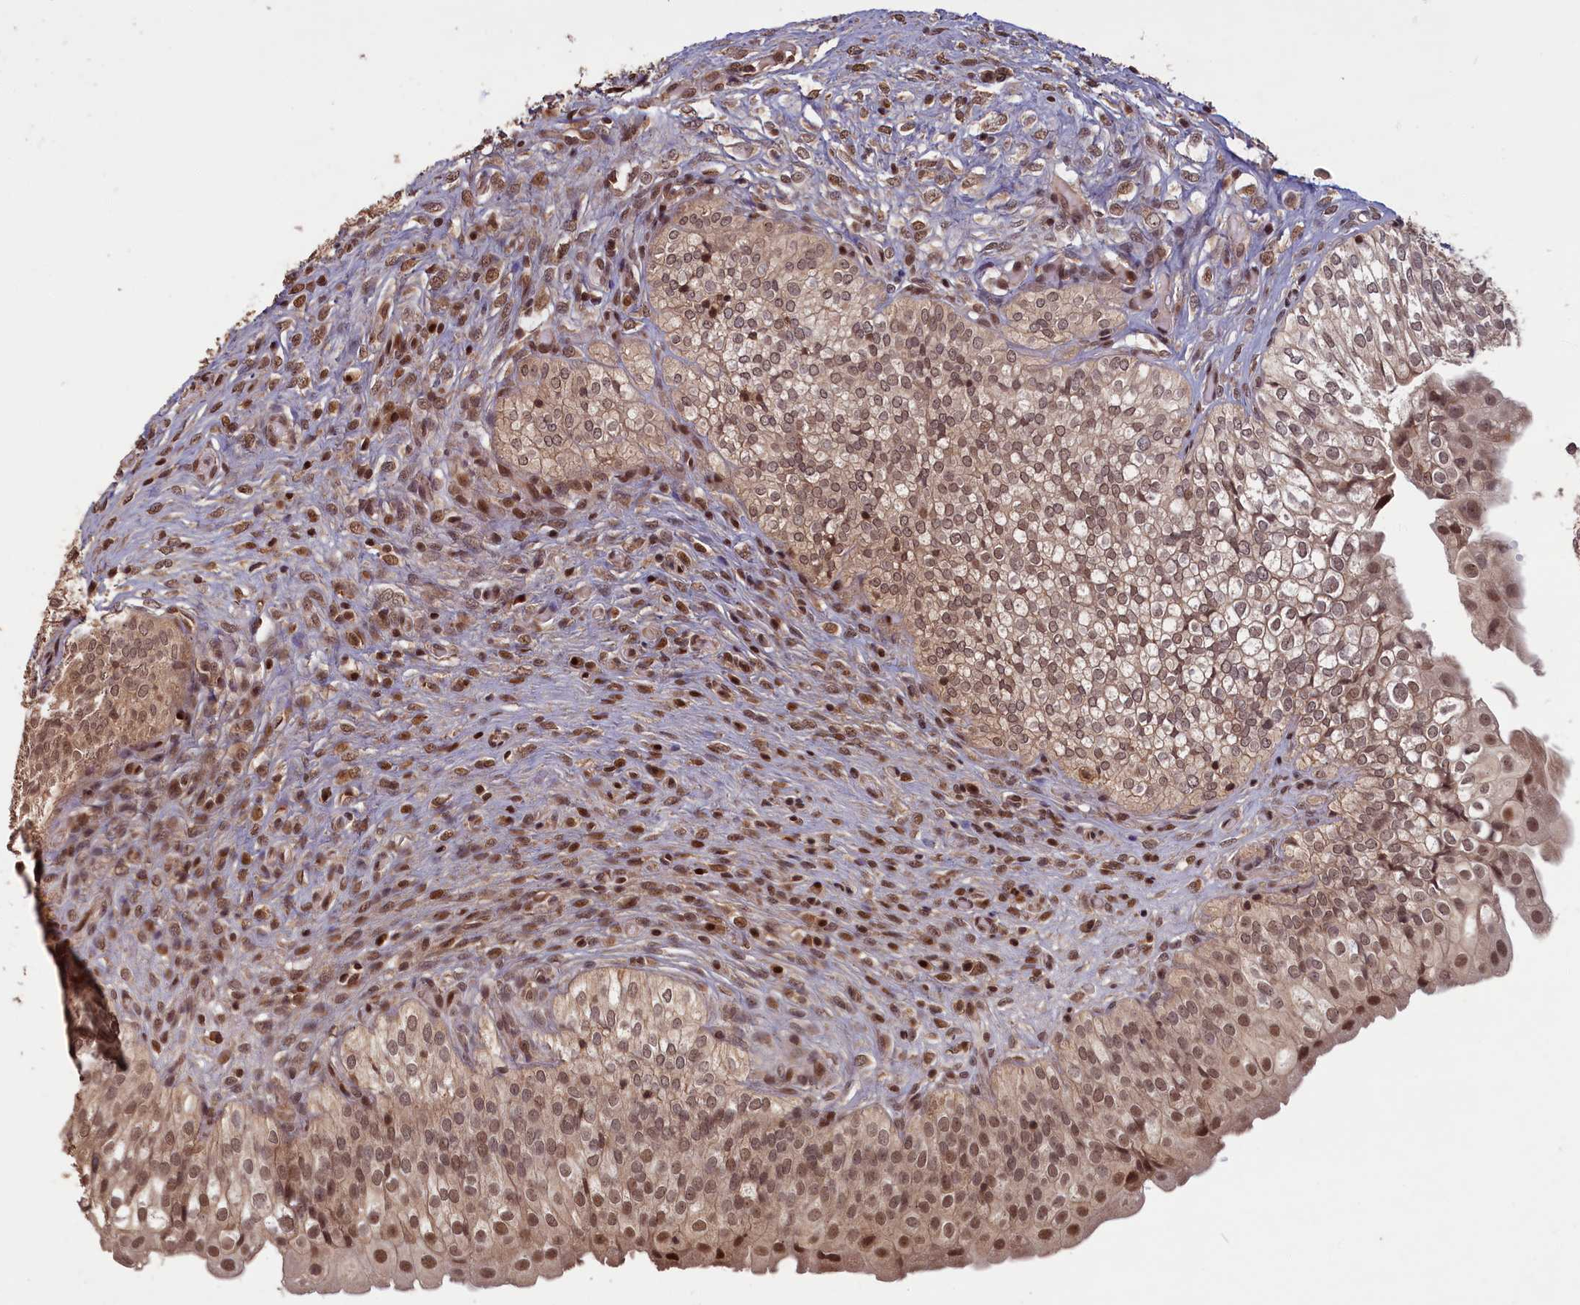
{"staining": {"intensity": "moderate", "quantity": ">75%", "location": "cytoplasmic/membranous,nuclear"}, "tissue": "urinary bladder", "cell_type": "Urothelial cells", "image_type": "normal", "snomed": [{"axis": "morphology", "description": "Normal tissue, NOS"}, {"axis": "topography", "description": "Urinary bladder"}], "caption": "This is a photomicrograph of immunohistochemistry (IHC) staining of benign urinary bladder, which shows moderate positivity in the cytoplasmic/membranous,nuclear of urothelial cells.", "gene": "HIF3A", "patient": {"sex": "male", "age": 55}}